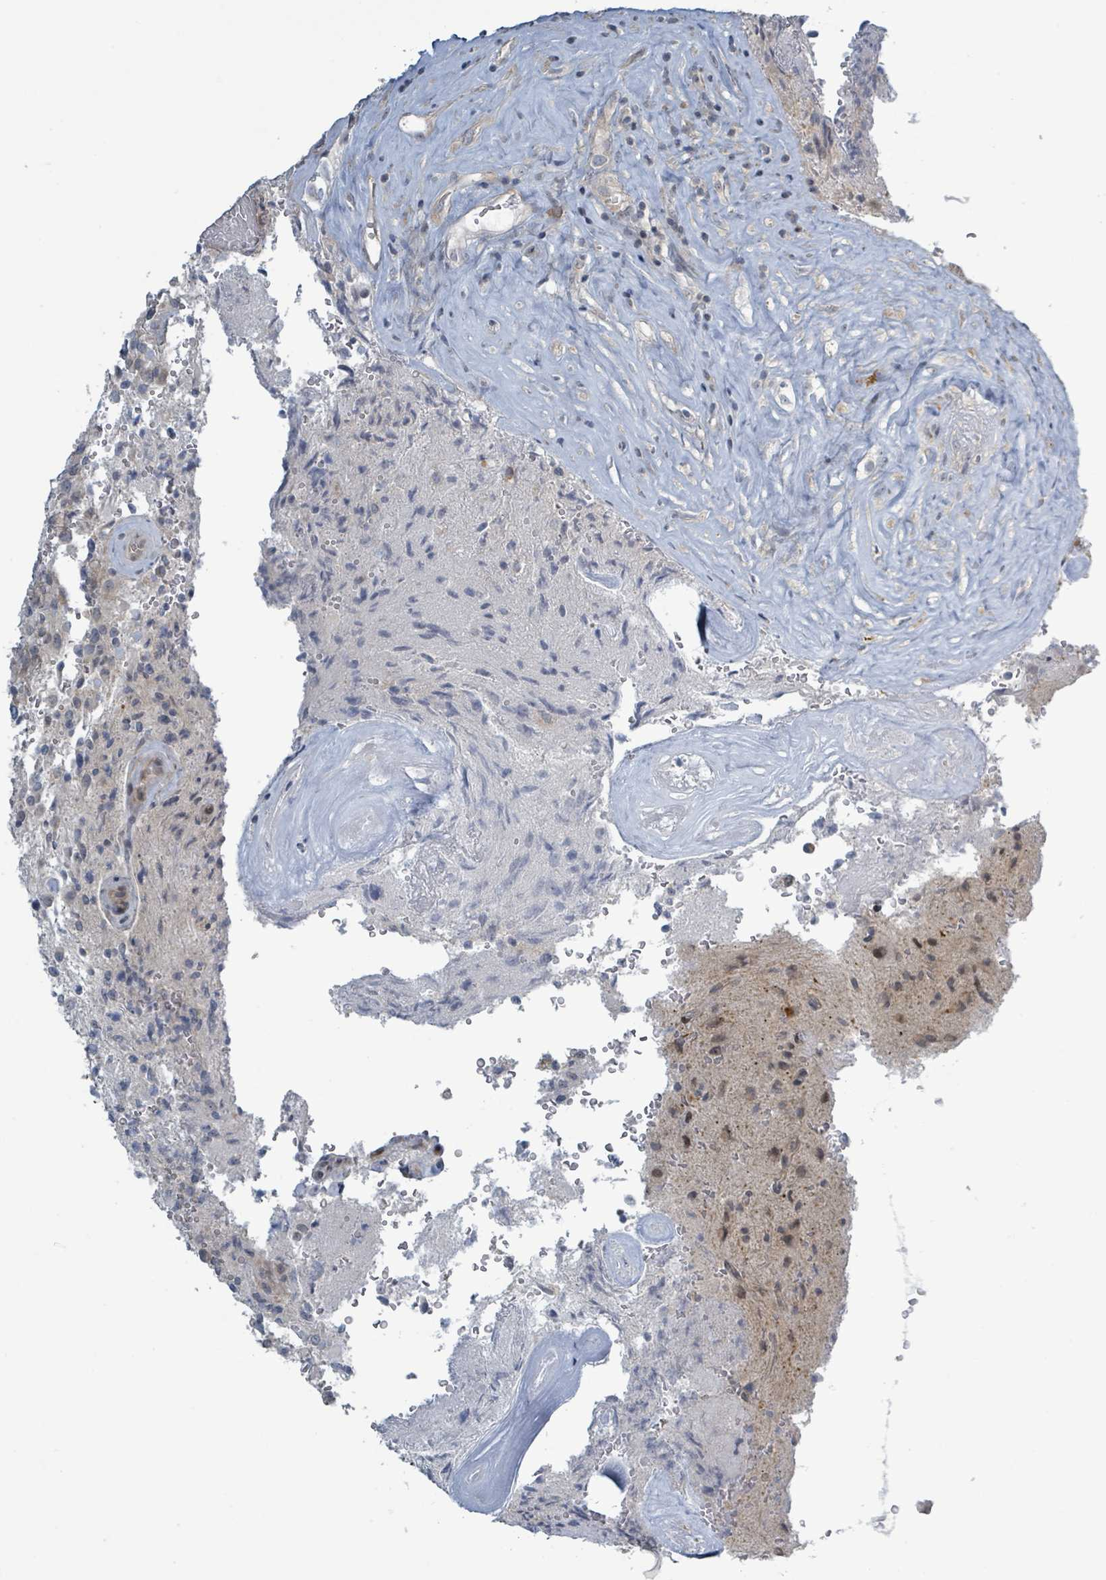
{"staining": {"intensity": "negative", "quantity": "none", "location": "none"}, "tissue": "glioma", "cell_type": "Tumor cells", "image_type": "cancer", "snomed": [{"axis": "morphology", "description": "Normal tissue, NOS"}, {"axis": "morphology", "description": "Glioma, malignant, High grade"}, {"axis": "topography", "description": "Cerebral cortex"}], "caption": "Histopathology image shows no significant protein staining in tumor cells of high-grade glioma (malignant). (DAB (3,3'-diaminobenzidine) immunohistochemistry with hematoxylin counter stain).", "gene": "RPL32", "patient": {"sex": "male", "age": 56}}